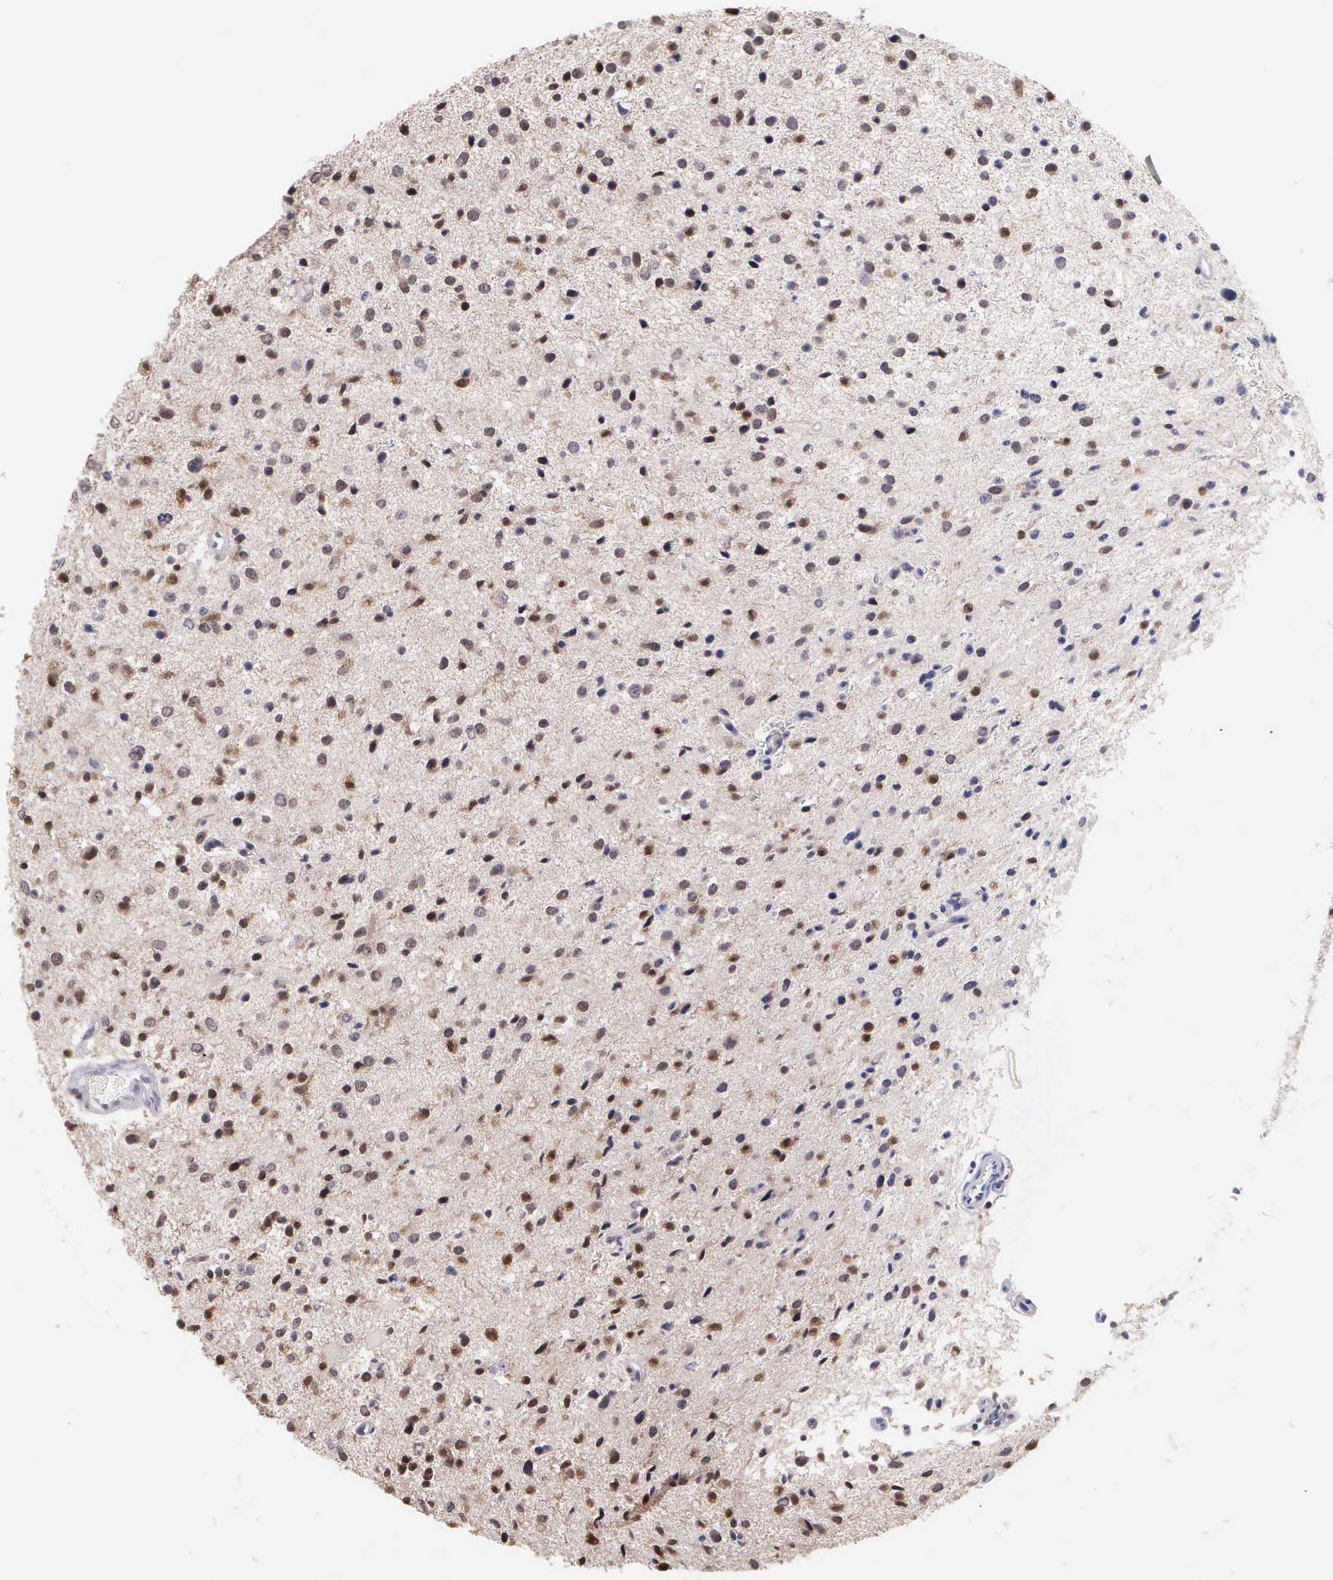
{"staining": {"intensity": "weak", "quantity": "<25%", "location": "nuclear"}, "tissue": "glioma", "cell_type": "Tumor cells", "image_type": "cancer", "snomed": [{"axis": "morphology", "description": "Glioma, malignant, Low grade"}, {"axis": "topography", "description": "Brain"}], "caption": "IHC of human glioma displays no positivity in tumor cells. The staining was performed using DAB to visualize the protein expression in brown, while the nuclei were stained in blue with hematoxylin (Magnification: 20x).", "gene": "BID", "patient": {"sex": "female", "age": 46}}